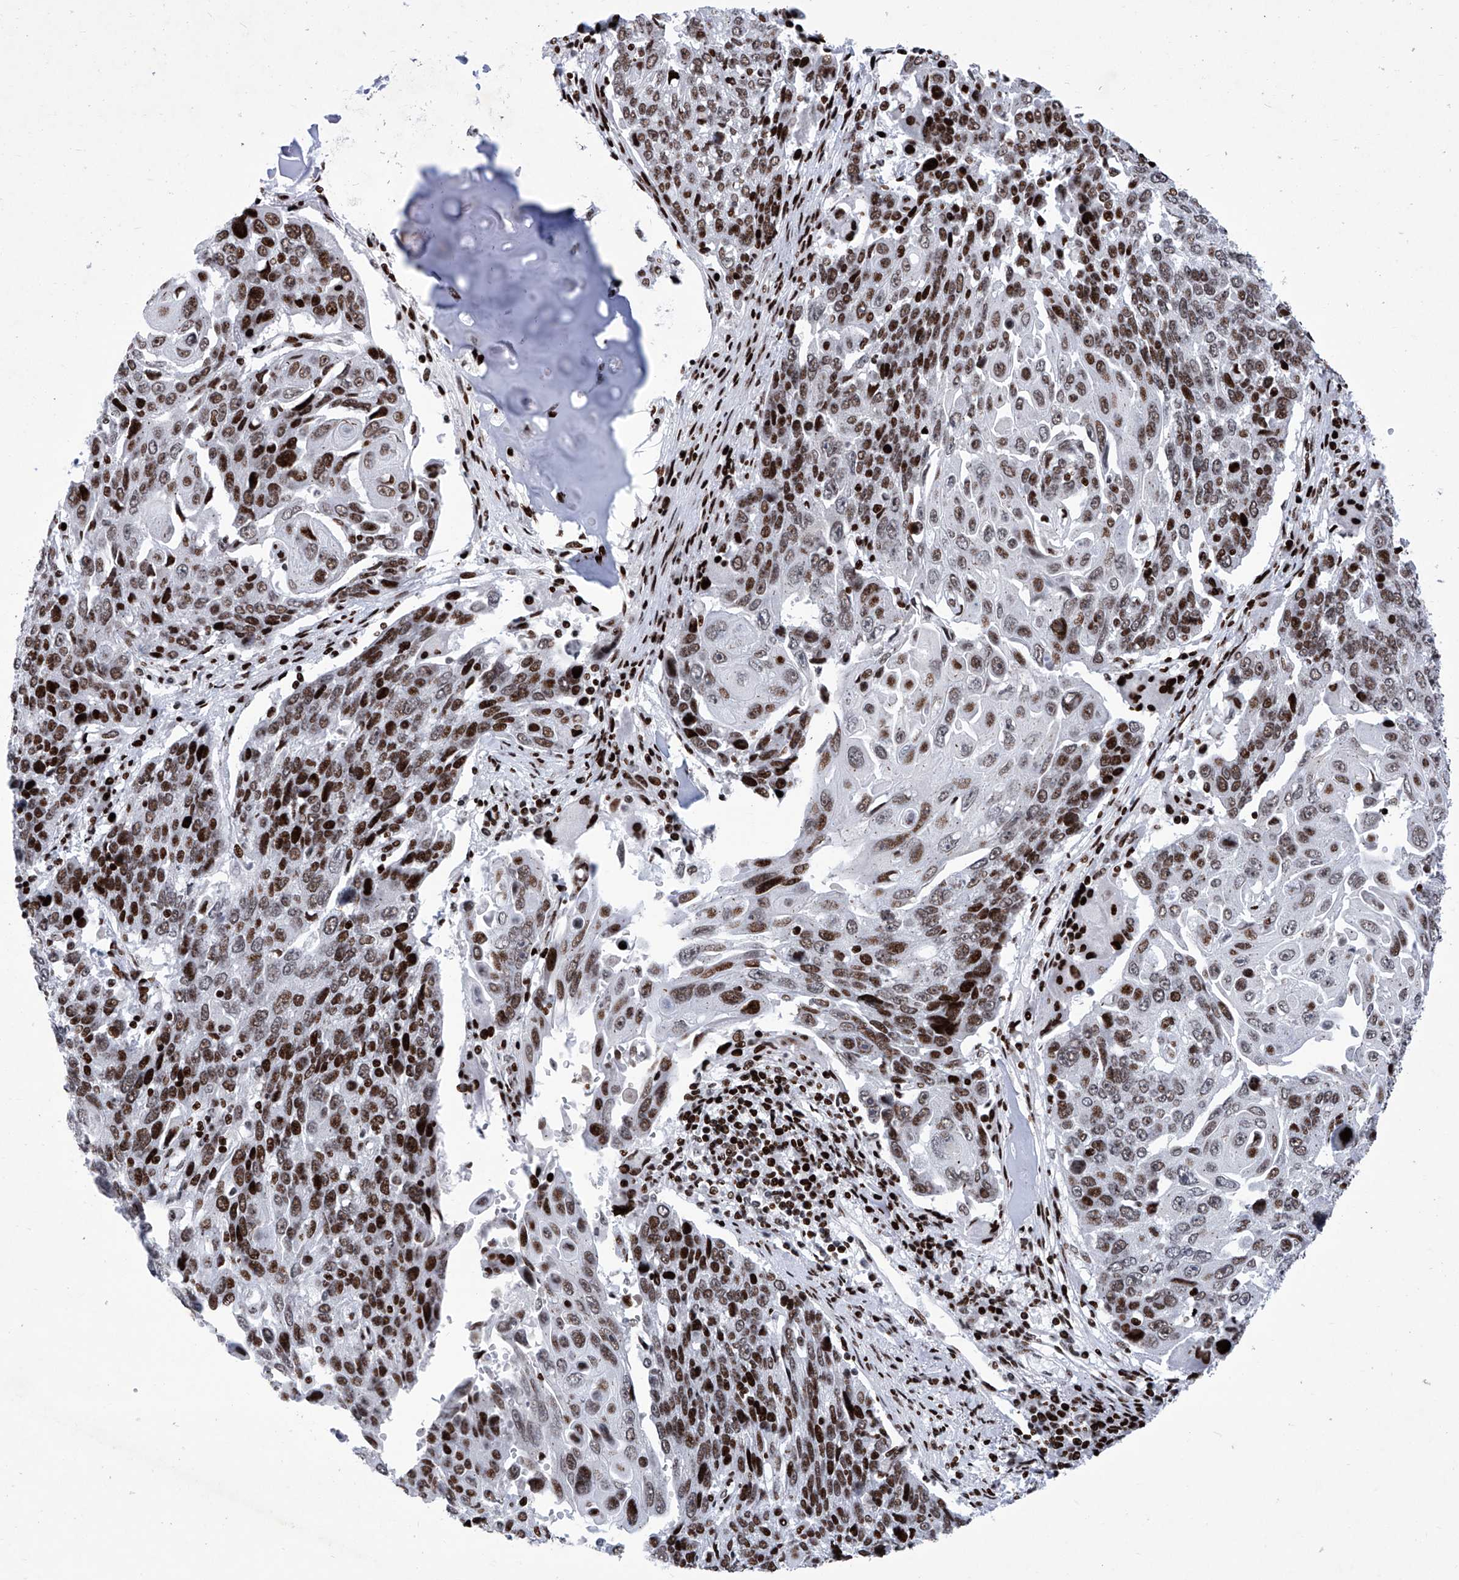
{"staining": {"intensity": "strong", "quantity": ">75%", "location": "nuclear"}, "tissue": "lung cancer", "cell_type": "Tumor cells", "image_type": "cancer", "snomed": [{"axis": "morphology", "description": "Squamous cell carcinoma, NOS"}, {"axis": "topography", "description": "Lung"}], "caption": "Immunohistochemistry image of human squamous cell carcinoma (lung) stained for a protein (brown), which displays high levels of strong nuclear expression in approximately >75% of tumor cells.", "gene": "HEY2", "patient": {"sex": "male", "age": 66}}